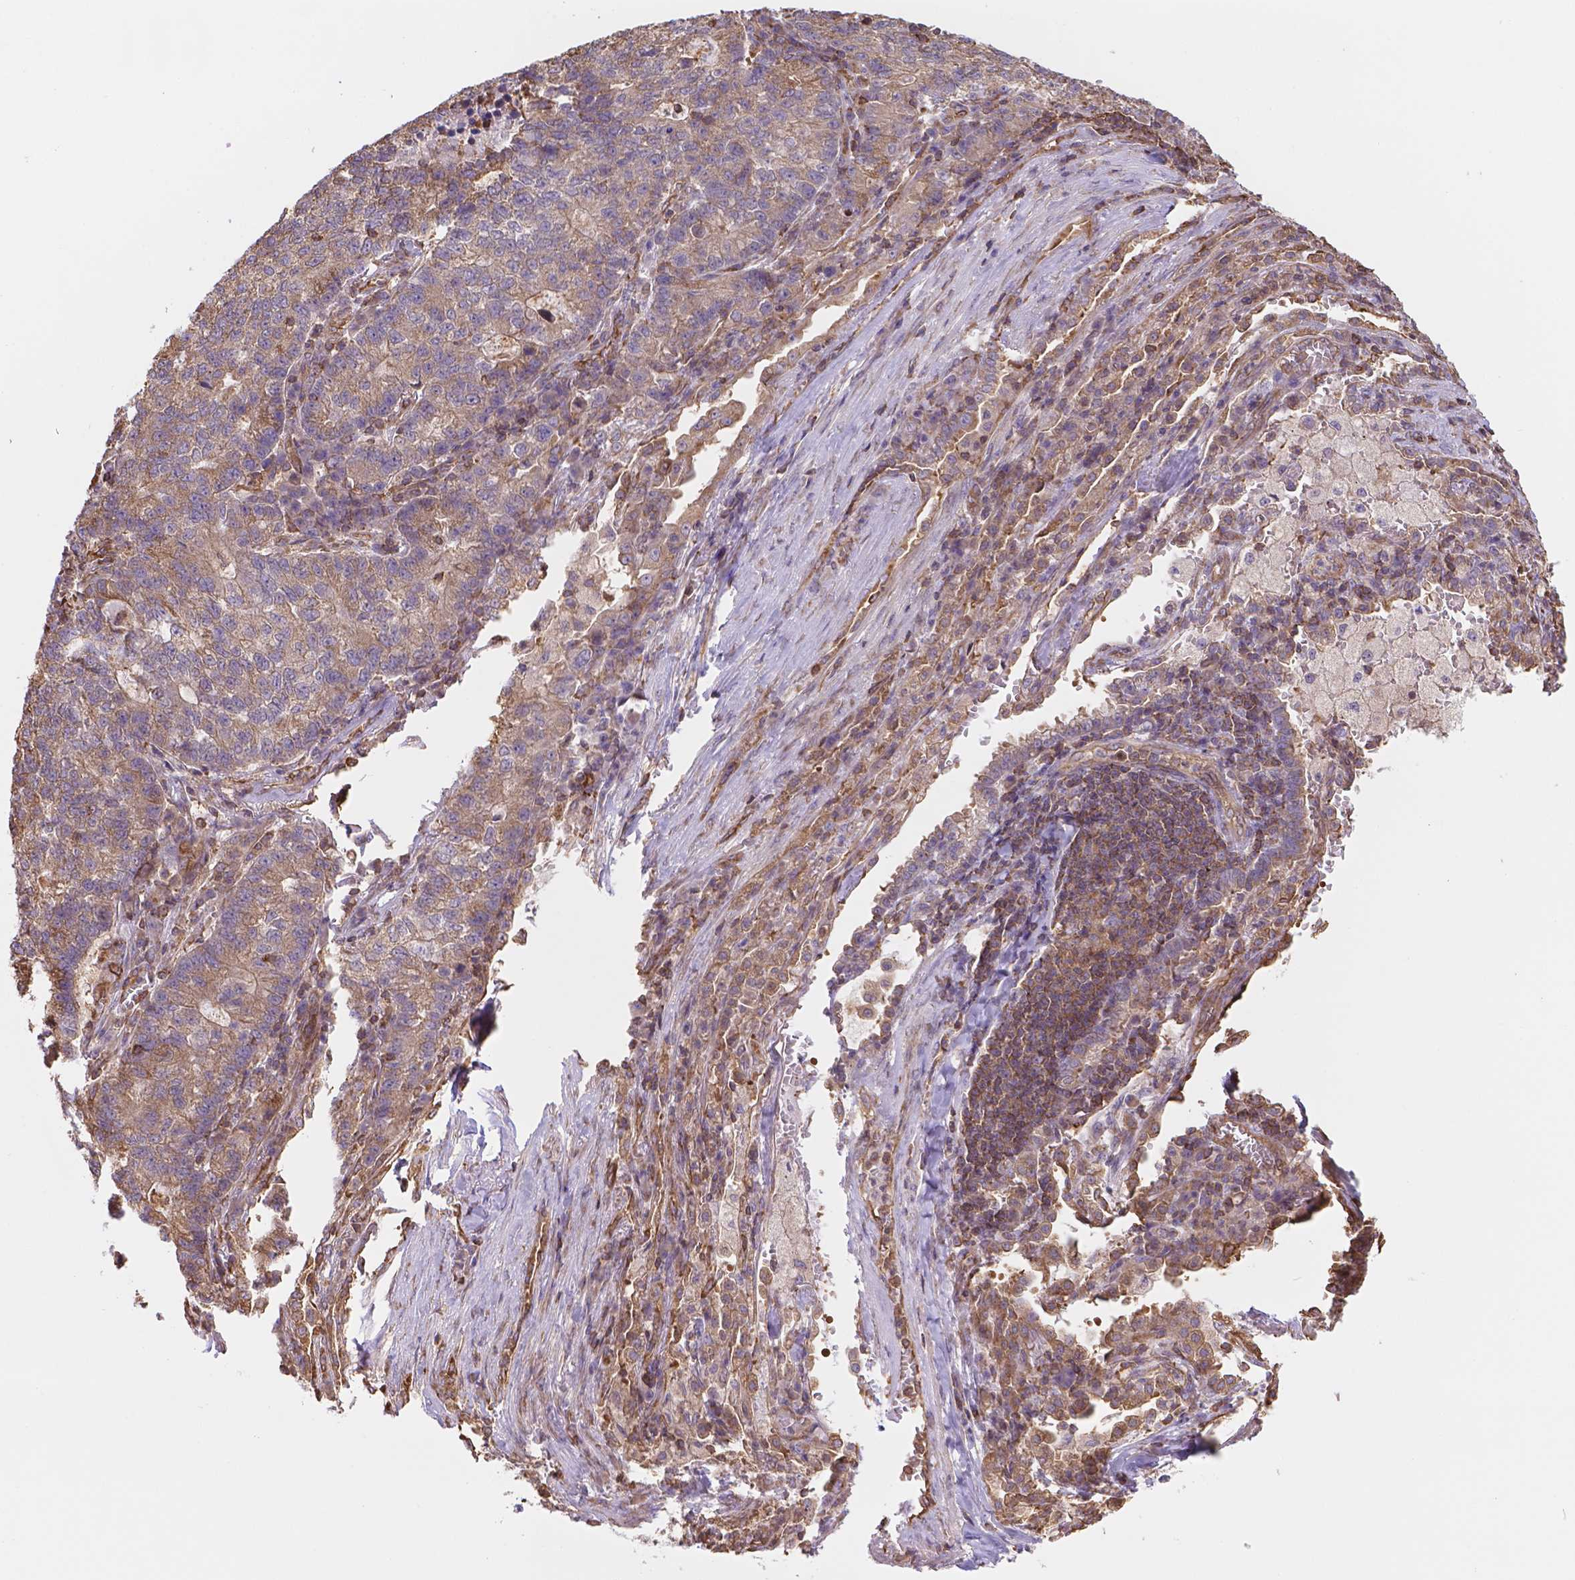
{"staining": {"intensity": "weak", "quantity": ">75%", "location": "cytoplasmic/membranous"}, "tissue": "lung cancer", "cell_type": "Tumor cells", "image_type": "cancer", "snomed": [{"axis": "morphology", "description": "Adenocarcinoma, NOS"}, {"axis": "topography", "description": "Lung"}], "caption": "Lung cancer (adenocarcinoma) tissue shows weak cytoplasmic/membranous positivity in approximately >75% of tumor cells, visualized by immunohistochemistry. (DAB IHC, brown staining for protein, blue staining for nuclei).", "gene": "DMWD", "patient": {"sex": "male", "age": 57}}